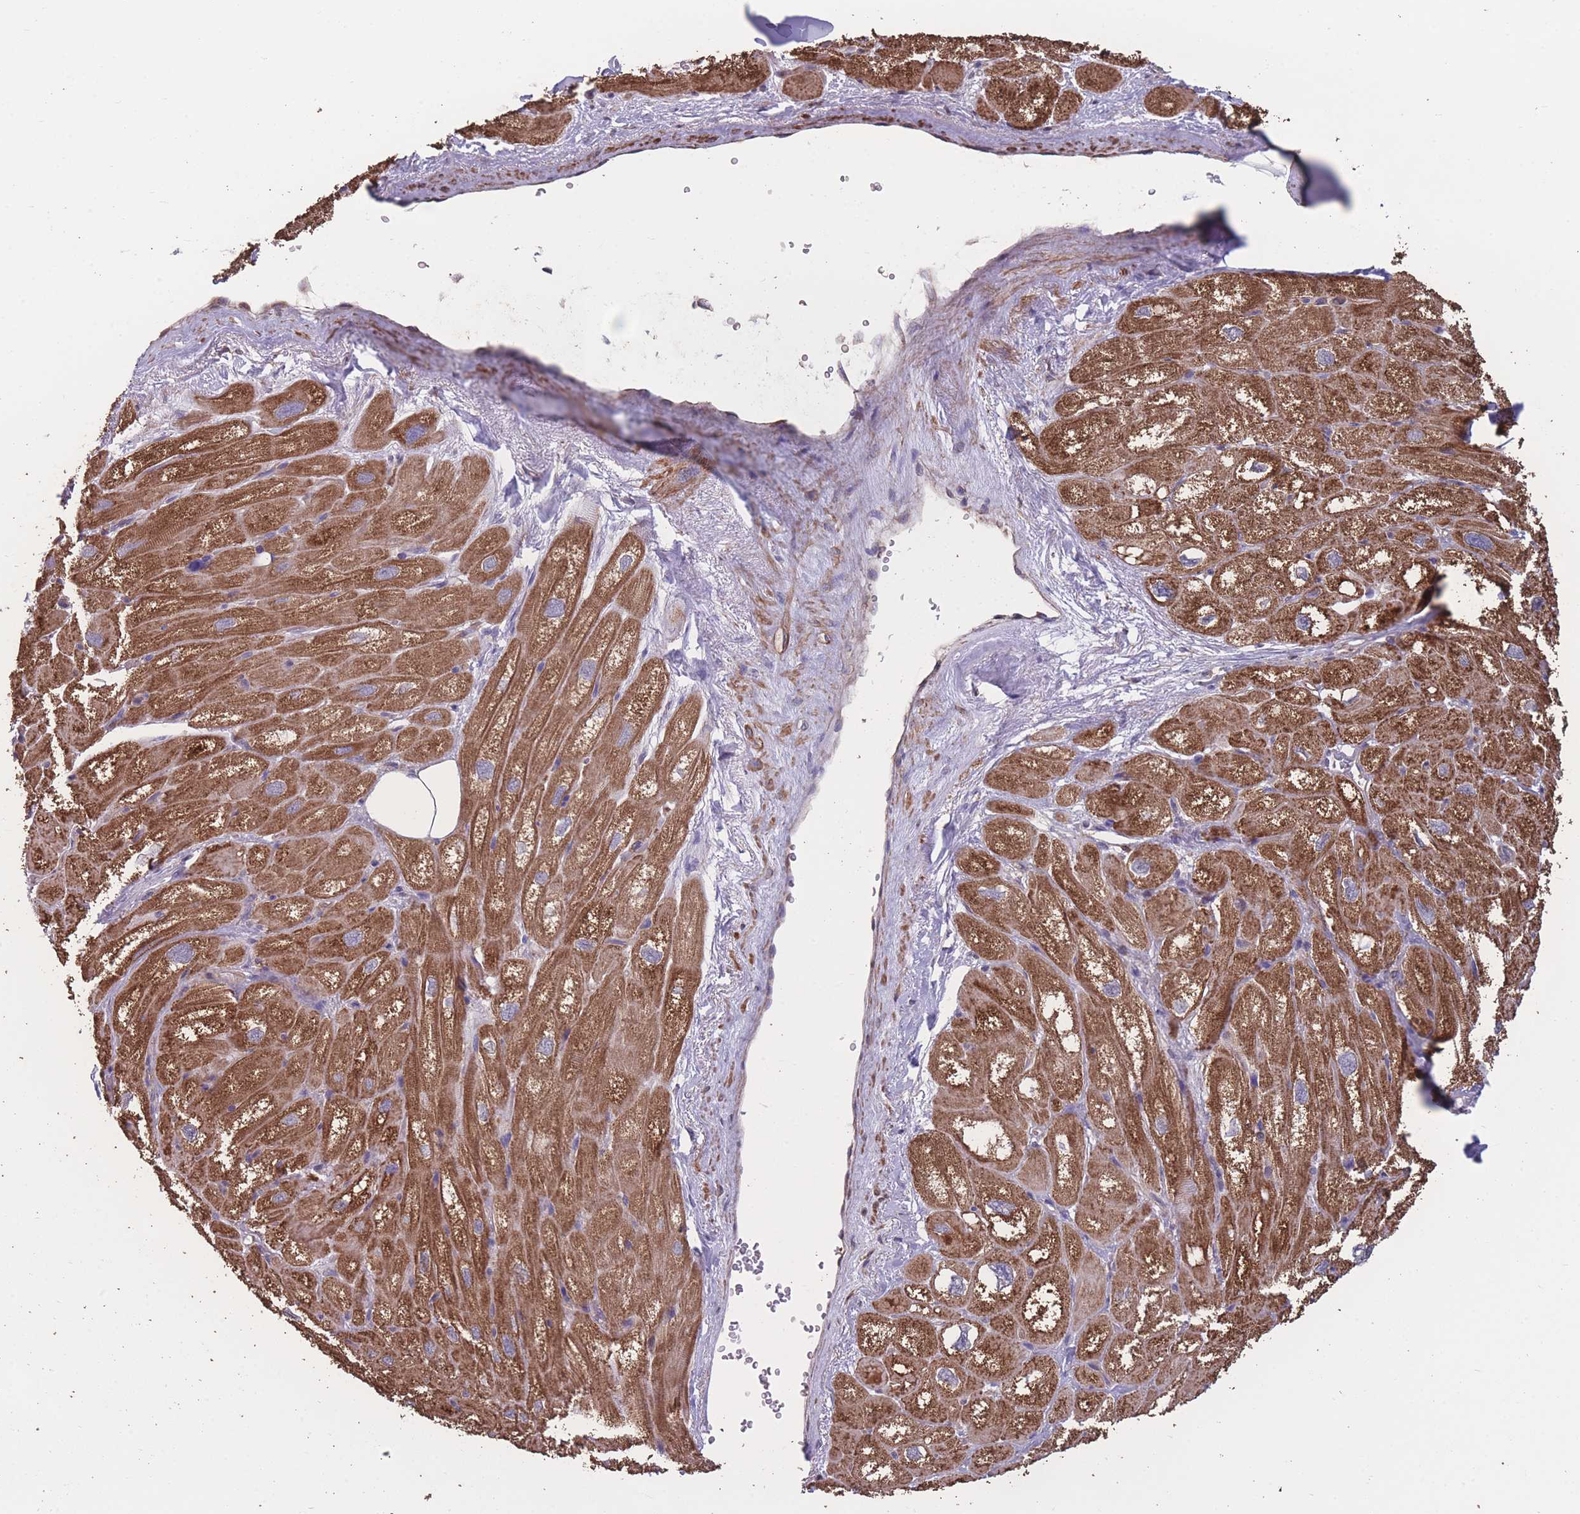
{"staining": {"intensity": "moderate", "quantity": ">75%", "location": "cytoplasmic/membranous"}, "tissue": "heart muscle", "cell_type": "Cardiomyocytes", "image_type": "normal", "snomed": [{"axis": "morphology", "description": "Normal tissue, NOS"}, {"axis": "topography", "description": "Heart"}], "caption": "A photomicrograph of heart muscle stained for a protein exhibits moderate cytoplasmic/membranous brown staining in cardiomyocytes. (DAB IHC, brown staining for protein, blue staining for nuclei).", "gene": "NUDT21", "patient": {"sex": "male", "age": 50}}